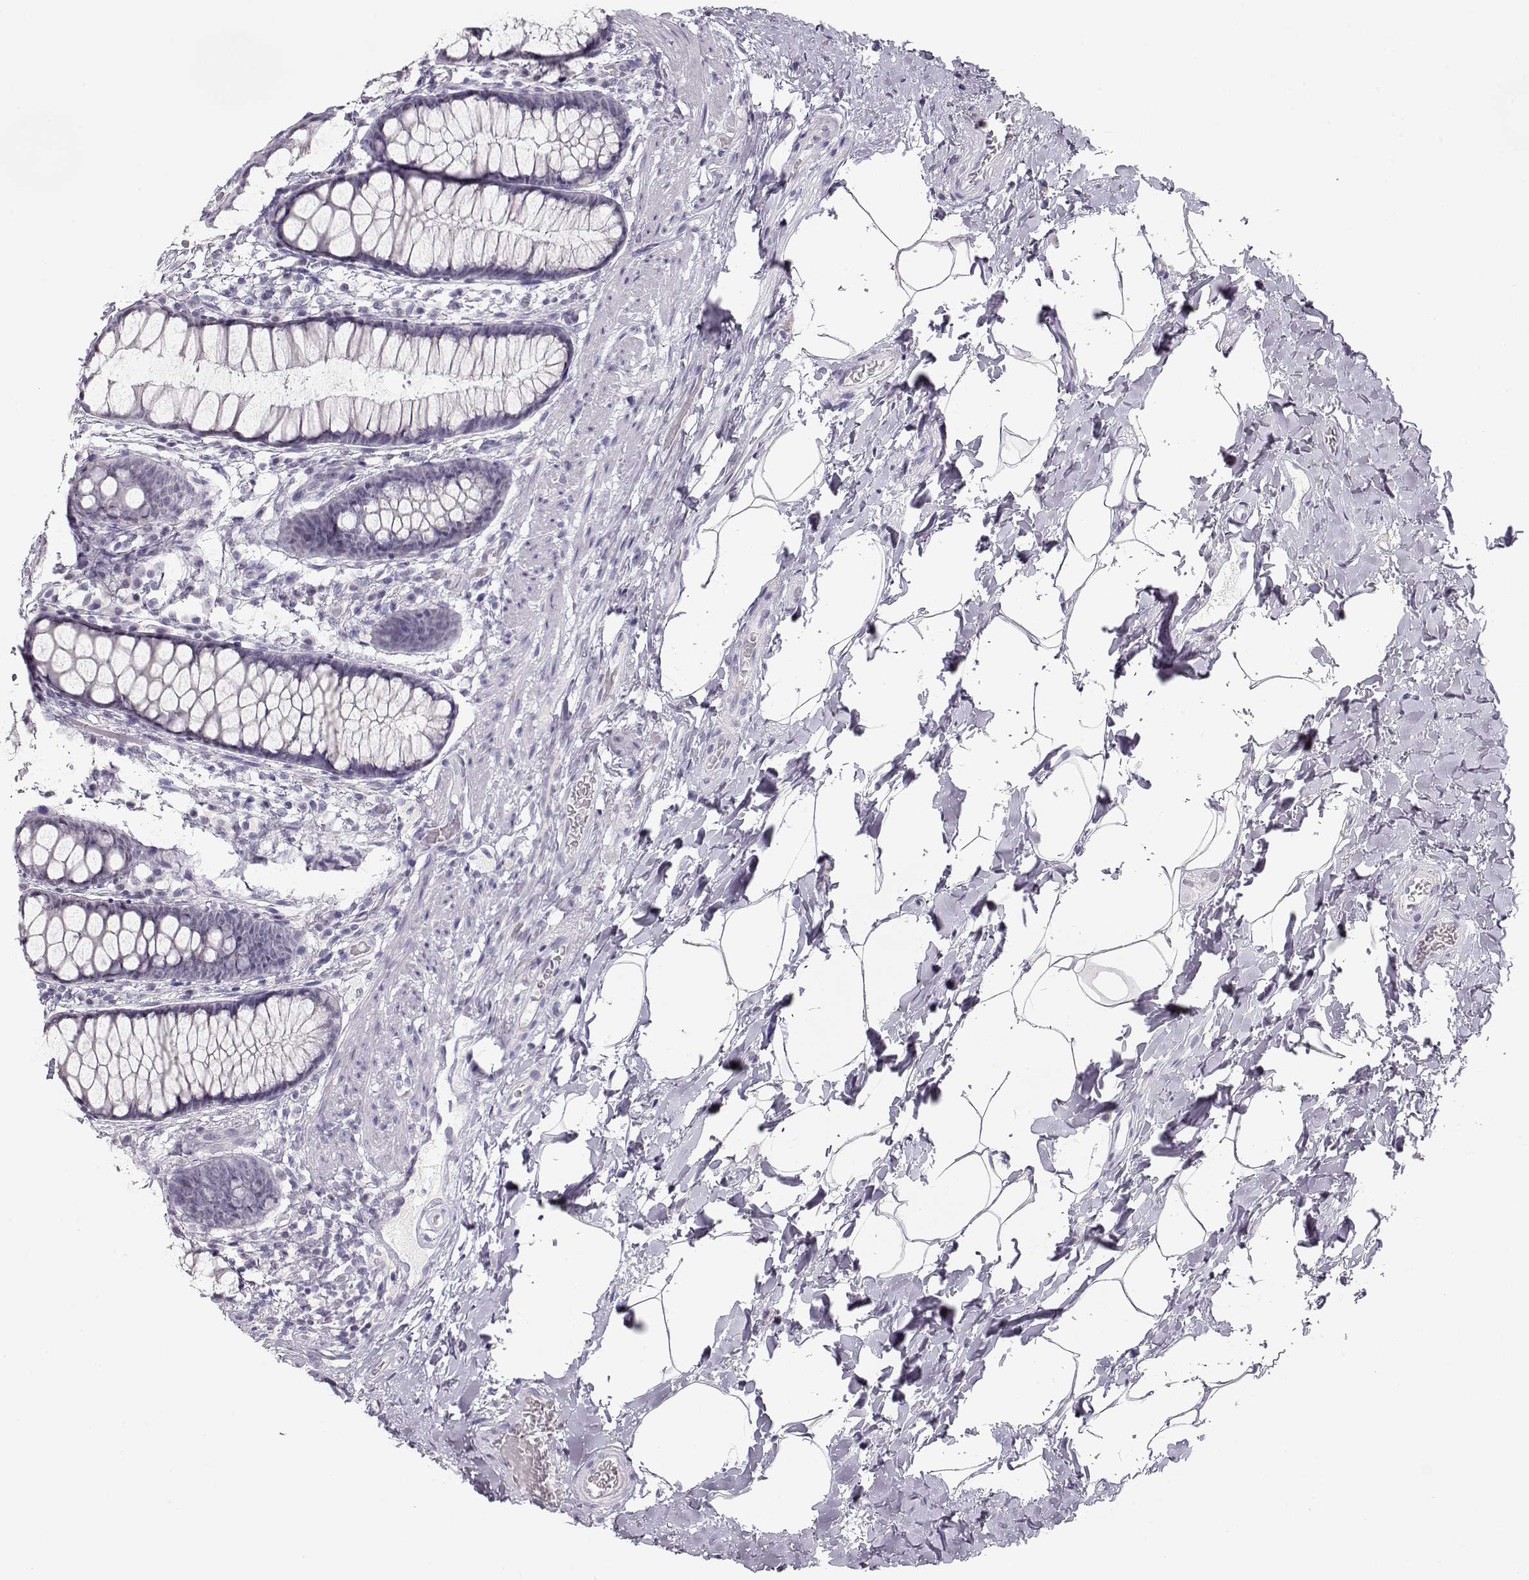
{"staining": {"intensity": "negative", "quantity": "none", "location": "none"}, "tissue": "rectum", "cell_type": "Glandular cells", "image_type": "normal", "snomed": [{"axis": "morphology", "description": "Normal tissue, NOS"}, {"axis": "topography", "description": "Rectum"}], "caption": "A micrograph of rectum stained for a protein reveals no brown staining in glandular cells.", "gene": "IMPG1", "patient": {"sex": "female", "age": 62}}